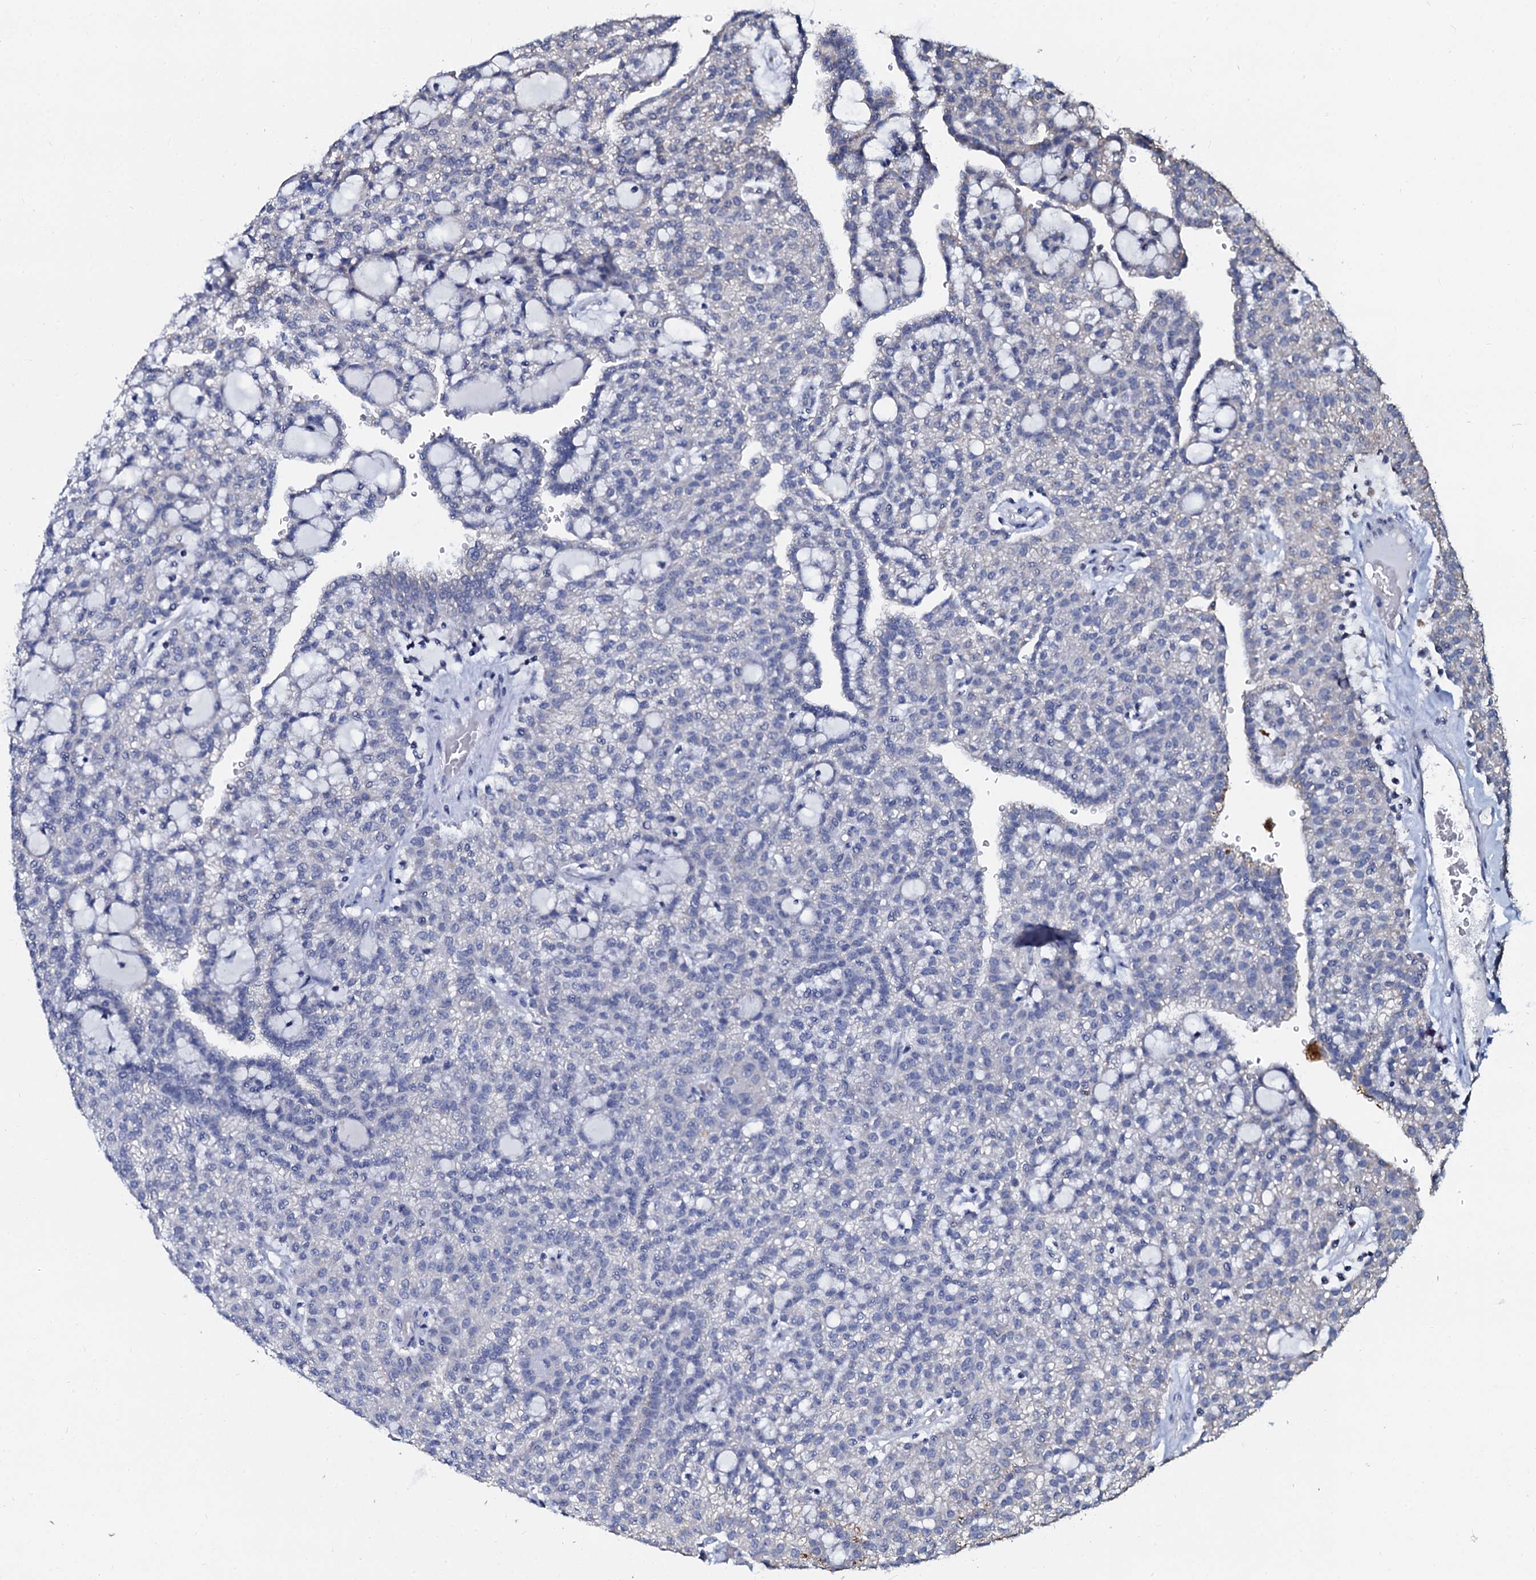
{"staining": {"intensity": "negative", "quantity": "none", "location": "none"}, "tissue": "renal cancer", "cell_type": "Tumor cells", "image_type": "cancer", "snomed": [{"axis": "morphology", "description": "Adenocarcinoma, NOS"}, {"axis": "topography", "description": "Kidney"}], "caption": "Immunohistochemistry (IHC) of adenocarcinoma (renal) exhibits no staining in tumor cells.", "gene": "SLC37A4", "patient": {"sex": "male", "age": 63}}